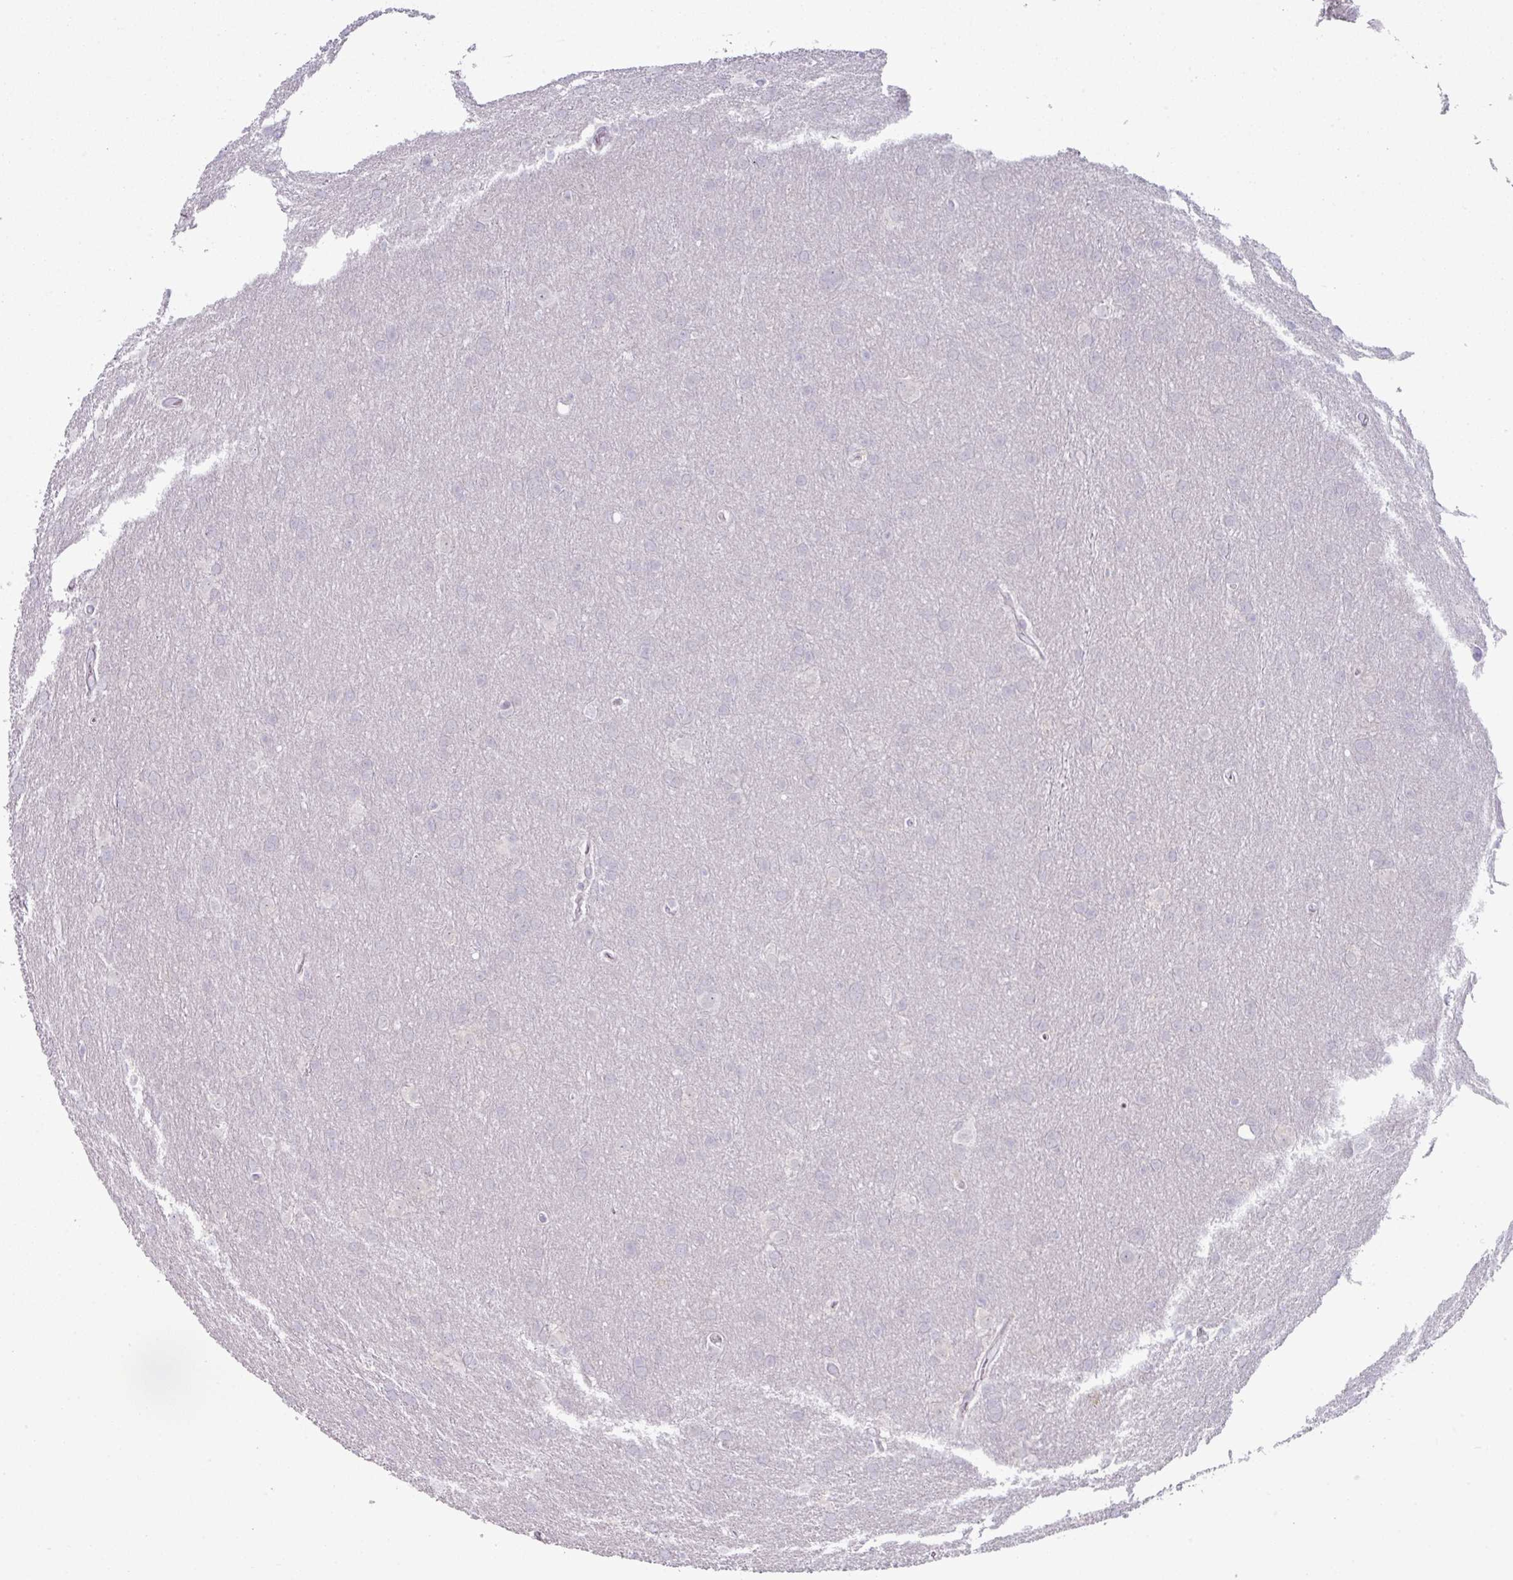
{"staining": {"intensity": "negative", "quantity": "none", "location": "none"}, "tissue": "glioma", "cell_type": "Tumor cells", "image_type": "cancer", "snomed": [{"axis": "morphology", "description": "Glioma, malignant, Low grade"}, {"axis": "topography", "description": "Brain"}], "caption": "Tumor cells are negative for protein expression in human glioma.", "gene": "ZNF615", "patient": {"sex": "female", "age": 32}}